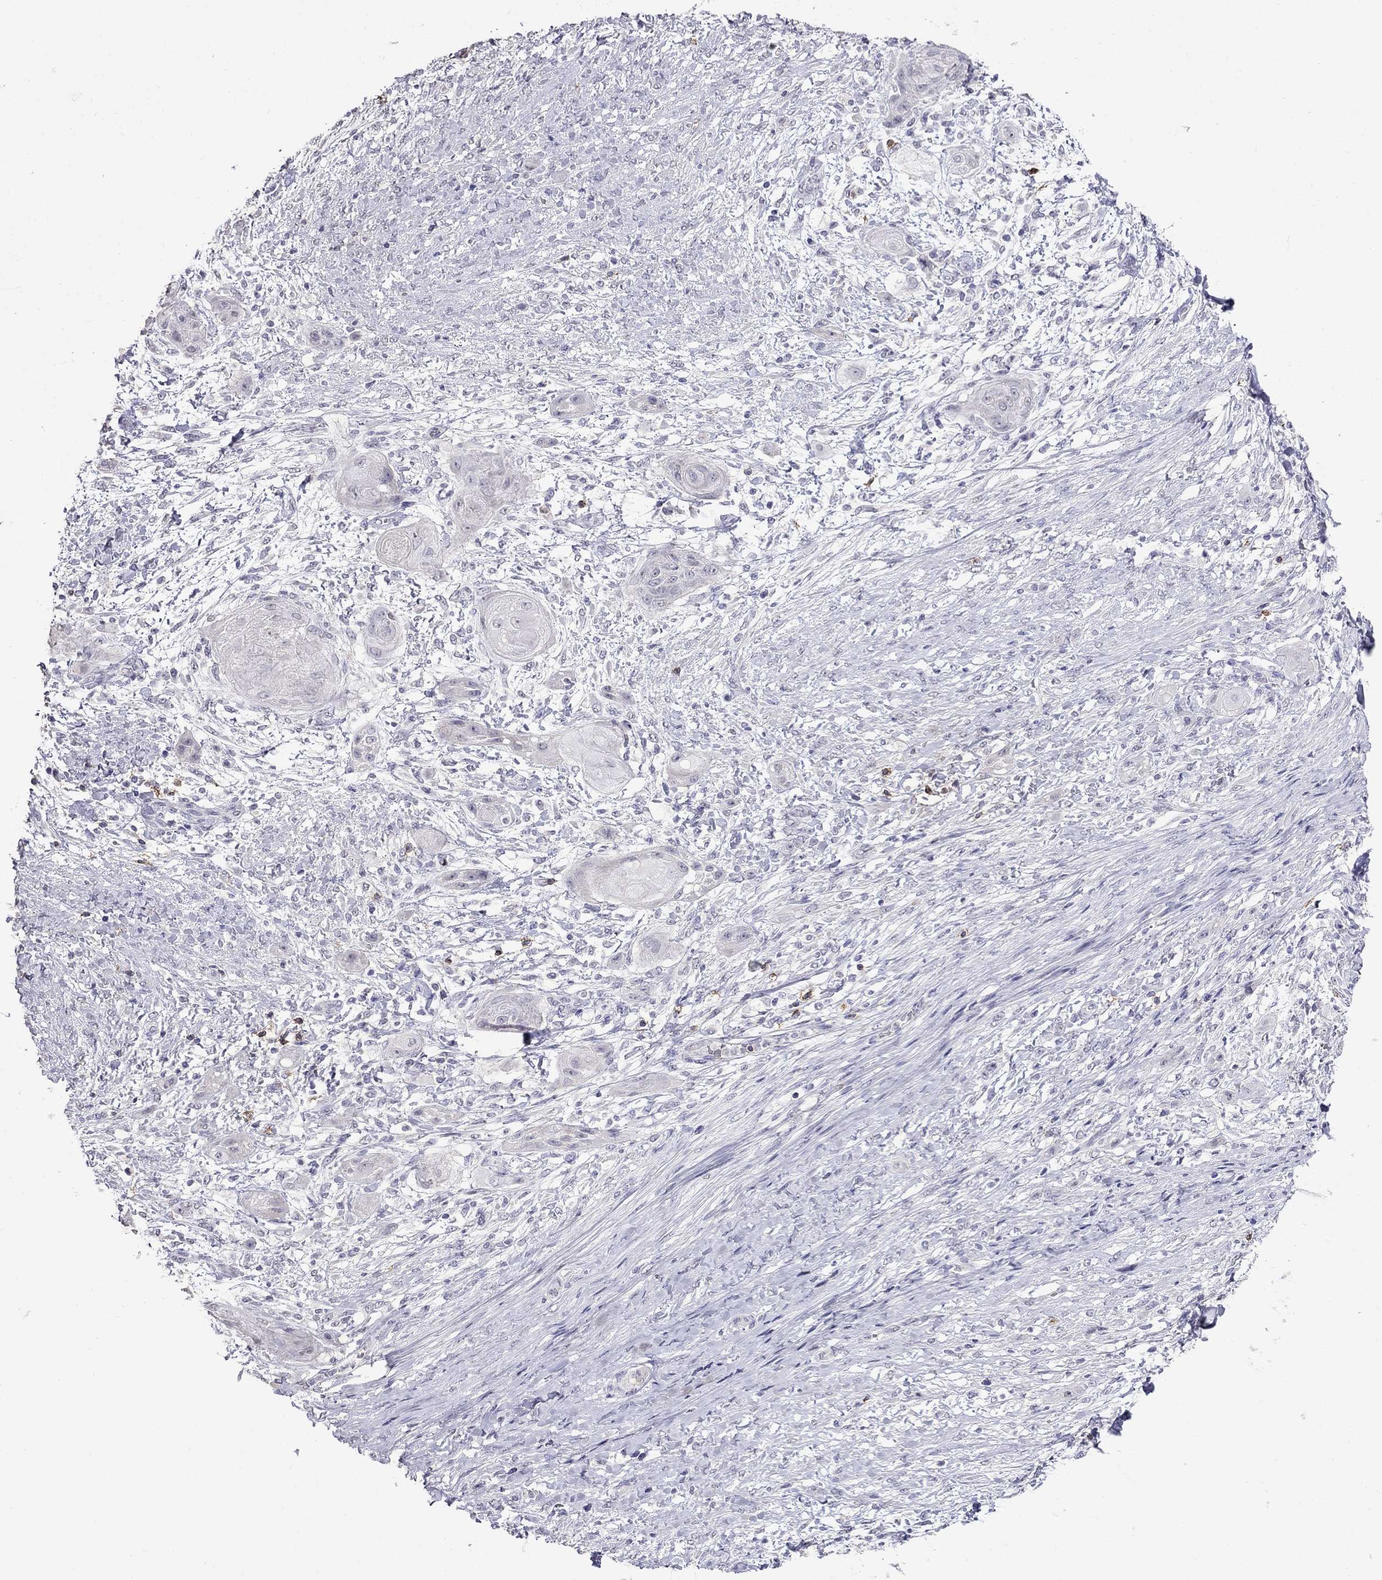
{"staining": {"intensity": "negative", "quantity": "none", "location": "none"}, "tissue": "skin cancer", "cell_type": "Tumor cells", "image_type": "cancer", "snomed": [{"axis": "morphology", "description": "Squamous cell carcinoma, NOS"}, {"axis": "topography", "description": "Skin"}], "caption": "This is a image of immunohistochemistry staining of squamous cell carcinoma (skin), which shows no expression in tumor cells.", "gene": "CD8B", "patient": {"sex": "male", "age": 62}}